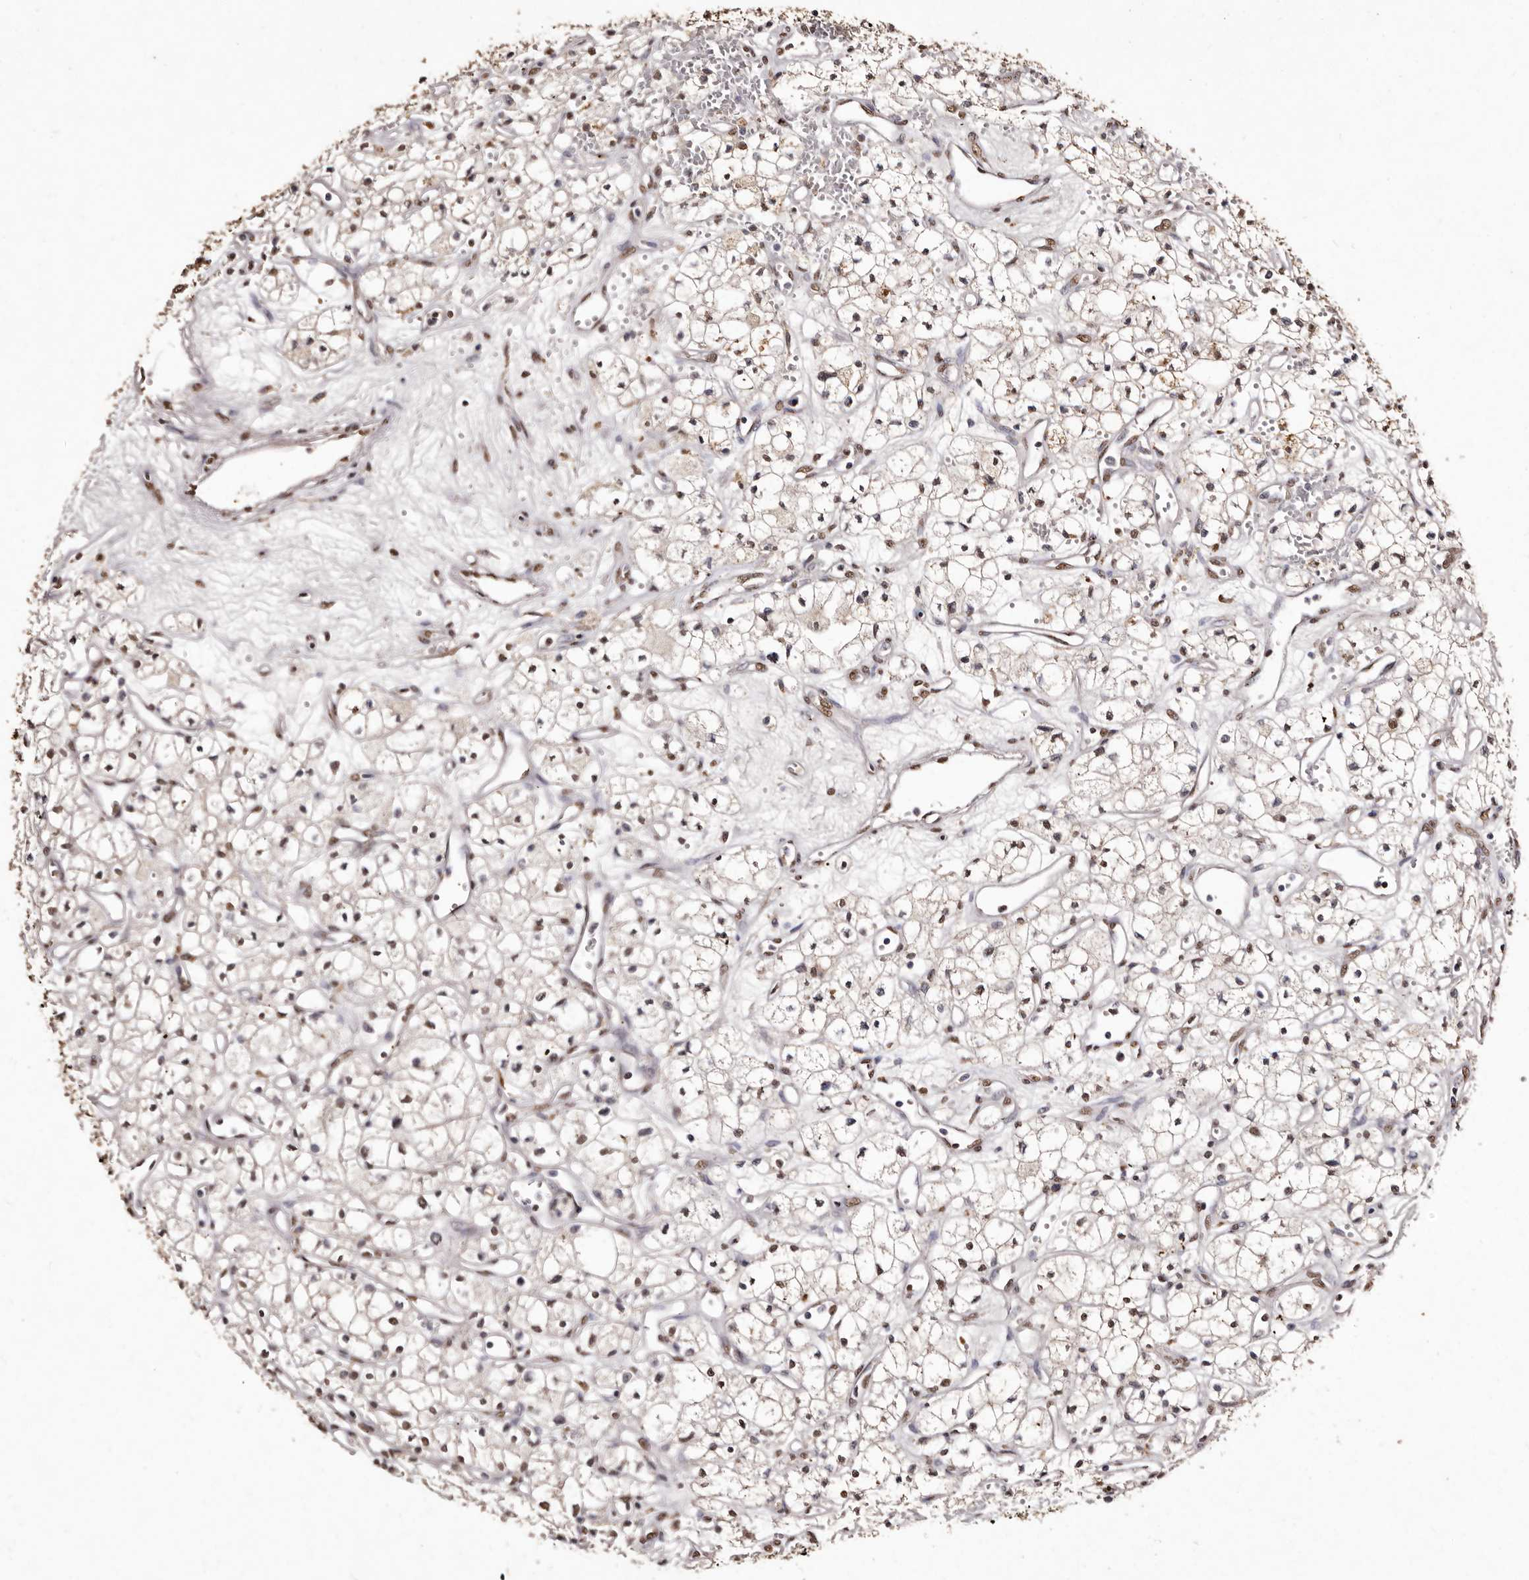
{"staining": {"intensity": "moderate", "quantity": ">75%", "location": "nuclear"}, "tissue": "renal cancer", "cell_type": "Tumor cells", "image_type": "cancer", "snomed": [{"axis": "morphology", "description": "Adenocarcinoma, NOS"}, {"axis": "topography", "description": "Kidney"}], "caption": "A histopathology image showing moderate nuclear expression in approximately >75% of tumor cells in renal cancer, as visualized by brown immunohistochemical staining.", "gene": "ERBB4", "patient": {"sex": "male", "age": 59}}